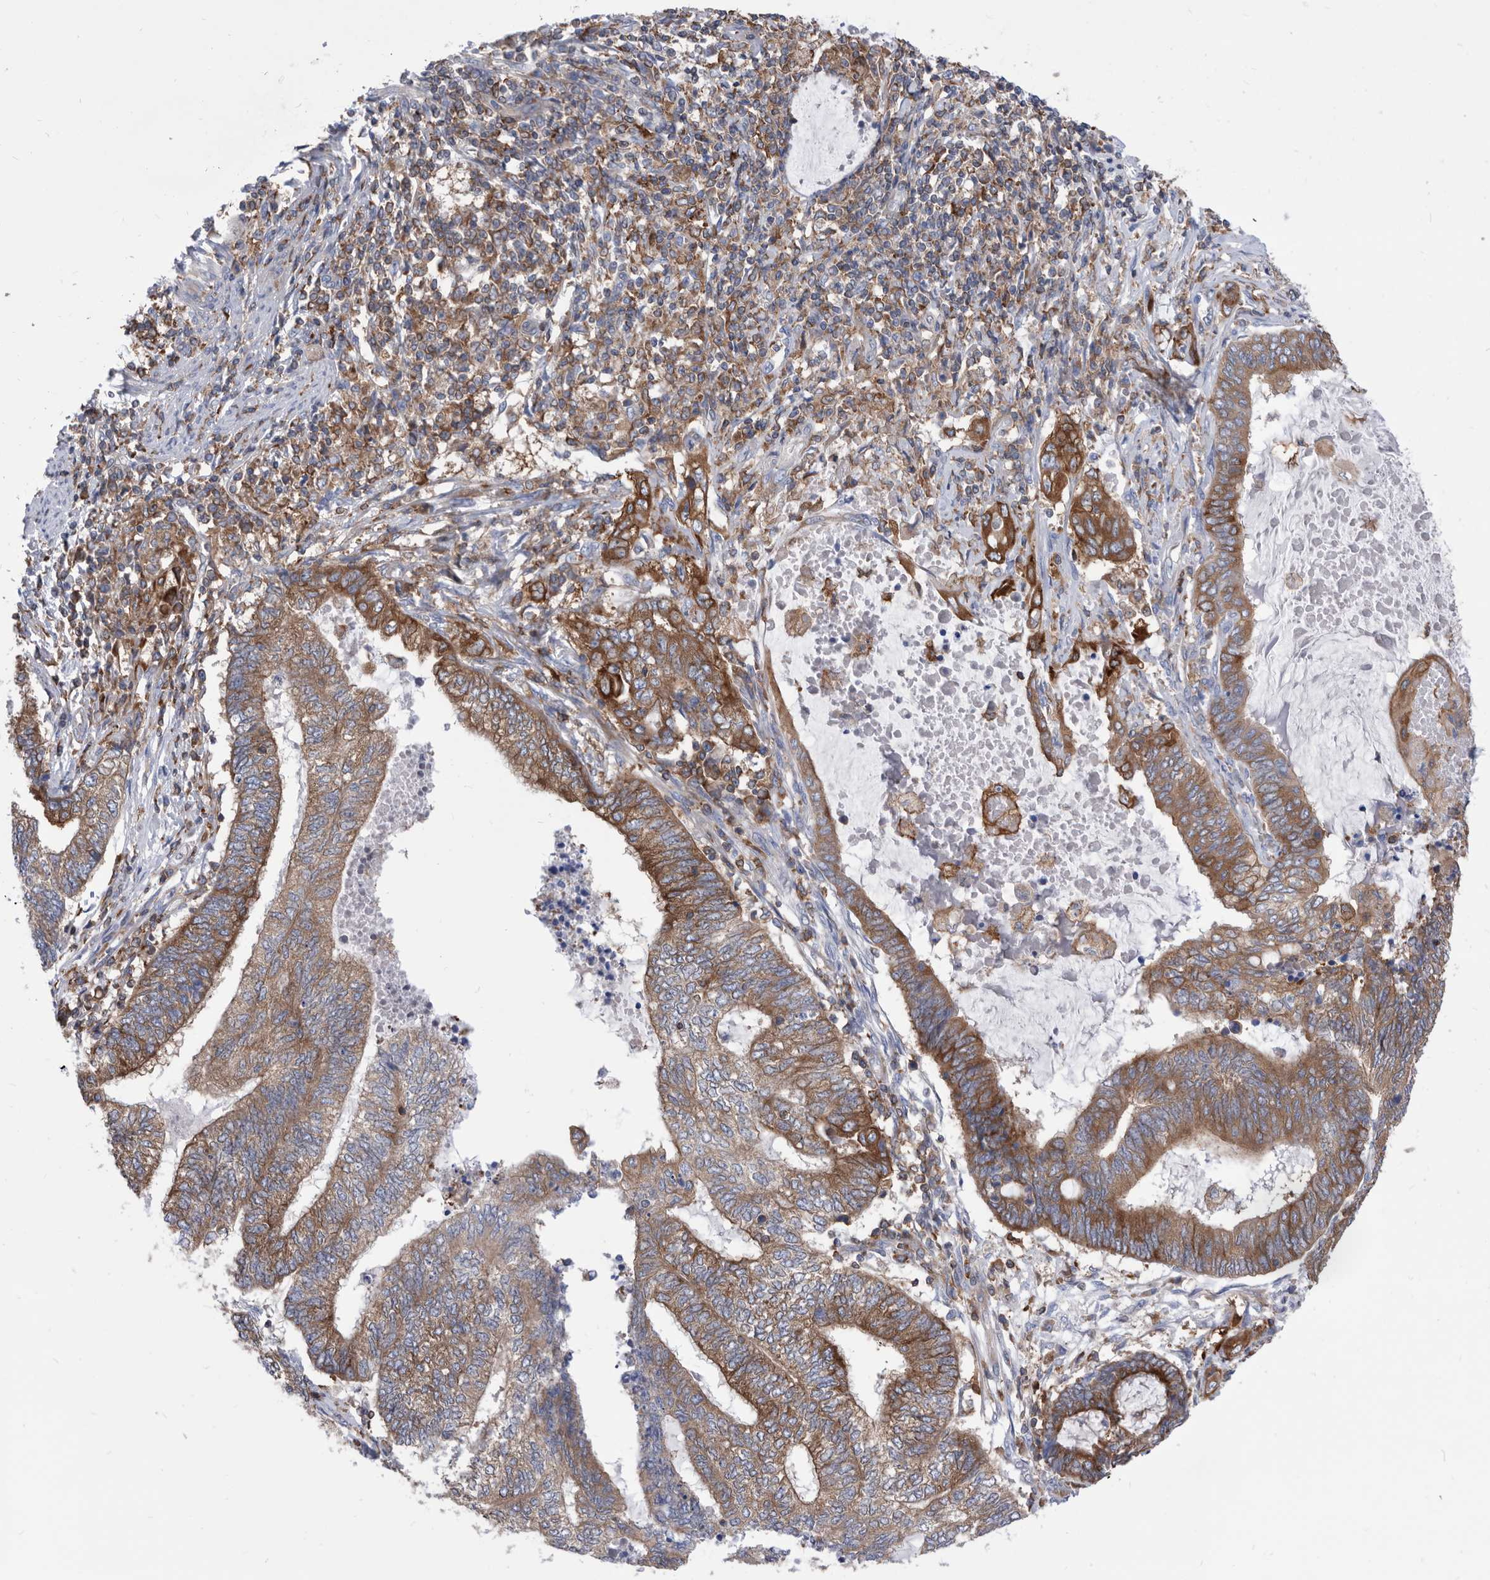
{"staining": {"intensity": "moderate", "quantity": "25%-75%", "location": "cytoplasmic/membranous"}, "tissue": "endometrial cancer", "cell_type": "Tumor cells", "image_type": "cancer", "snomed": [{"axis": "morphology", "description": "Adenocarcinoma, NOS"}, {"axis": "topography", "description": "Uterus"}, {"axis": "topography", "description": "Endometrium"}], "caption": "Protein staining shows moderate cytoplasmic/membranous expression in approximately 25%-75% of tumor cells in endometrial adenocarcinoma.", "gene": "SMG7", "patient": {"sex": "female", "age": 70}}